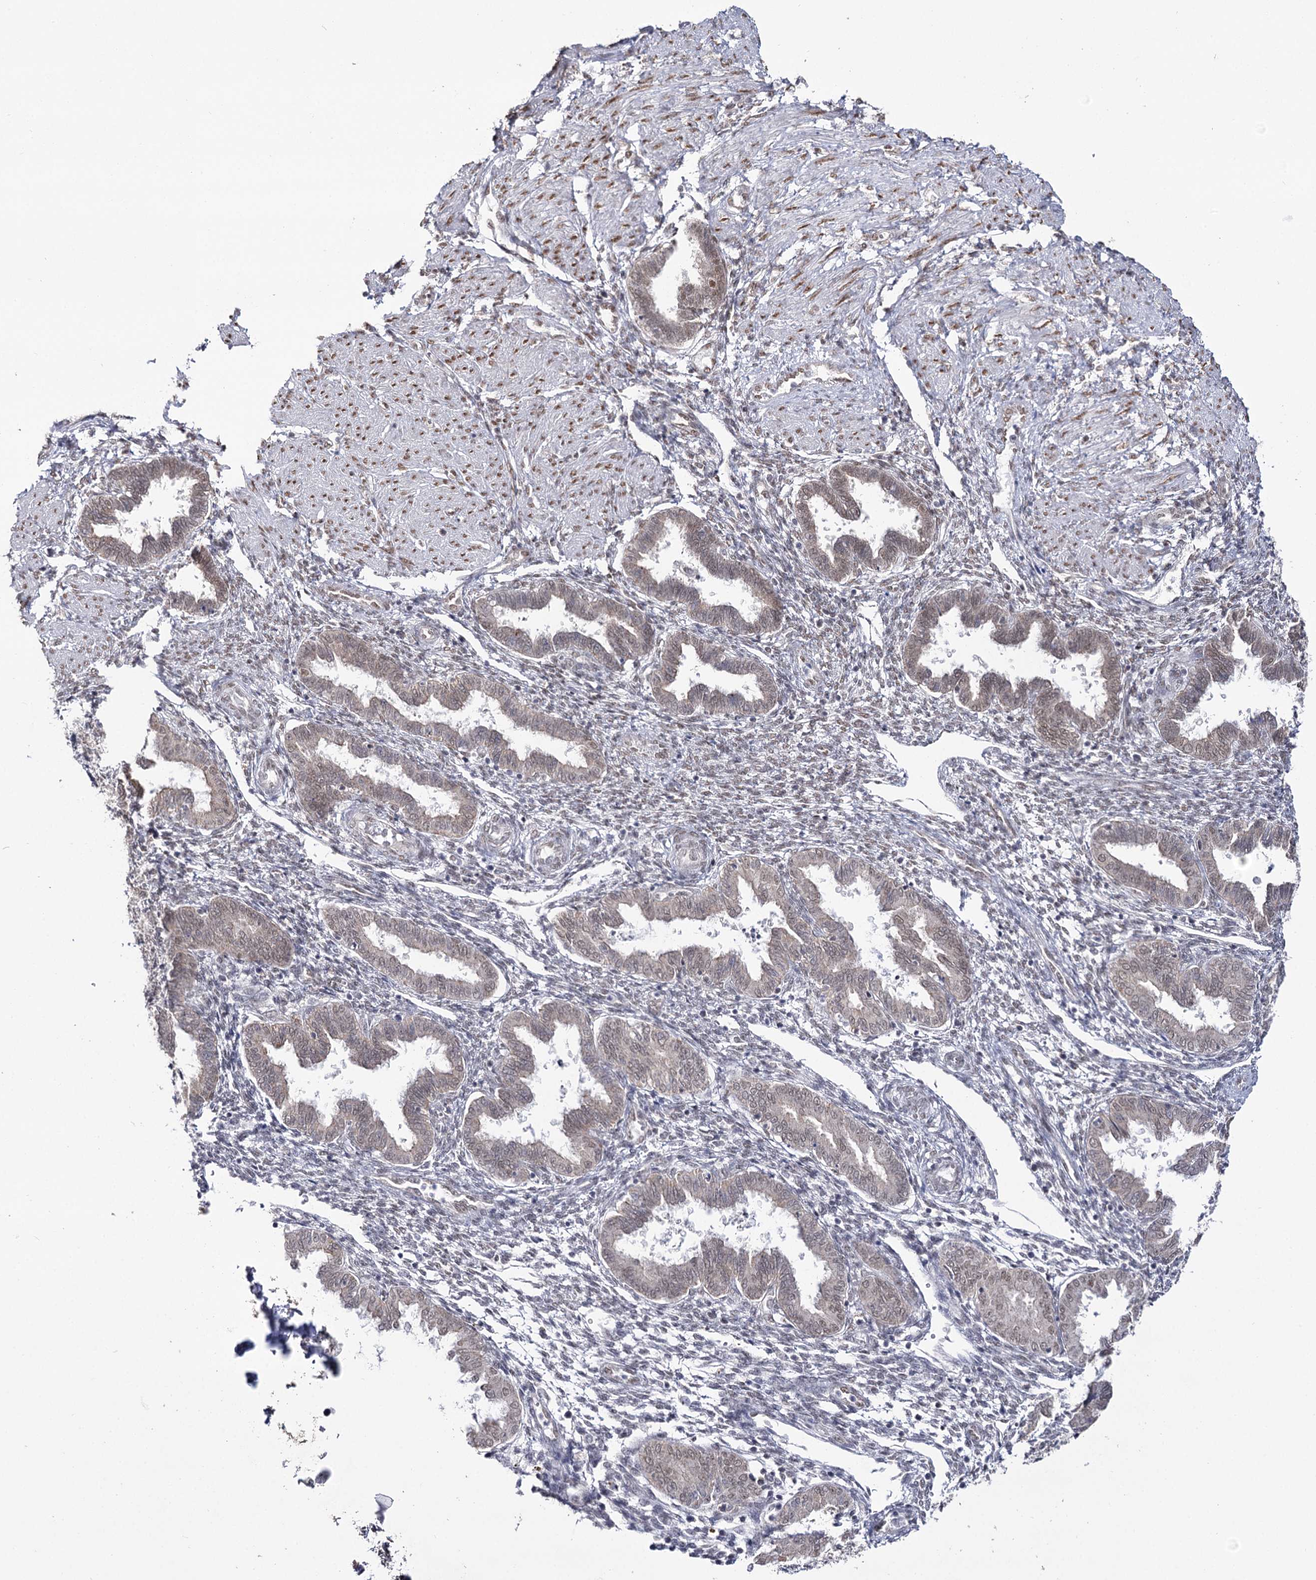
{"staining": {"intensity": "weak", "quantity": "<25%", "location": "nuclear"}, "tissue": "endometrium", "cell_type": "Cells in endometrial stroma", "image_type": "normal", "snomed": [{"axis": "morphology", "description": "Normal tissue, NOS"}, {"axis": "topography", "description": "Endometrium"}], "caption": "A histopathology image of endometrium stained for a protein shows no brown staining in cells in endometrial stroma.", "gene": "VGLL4", "patient": {"sex": "female", "age": 33}}